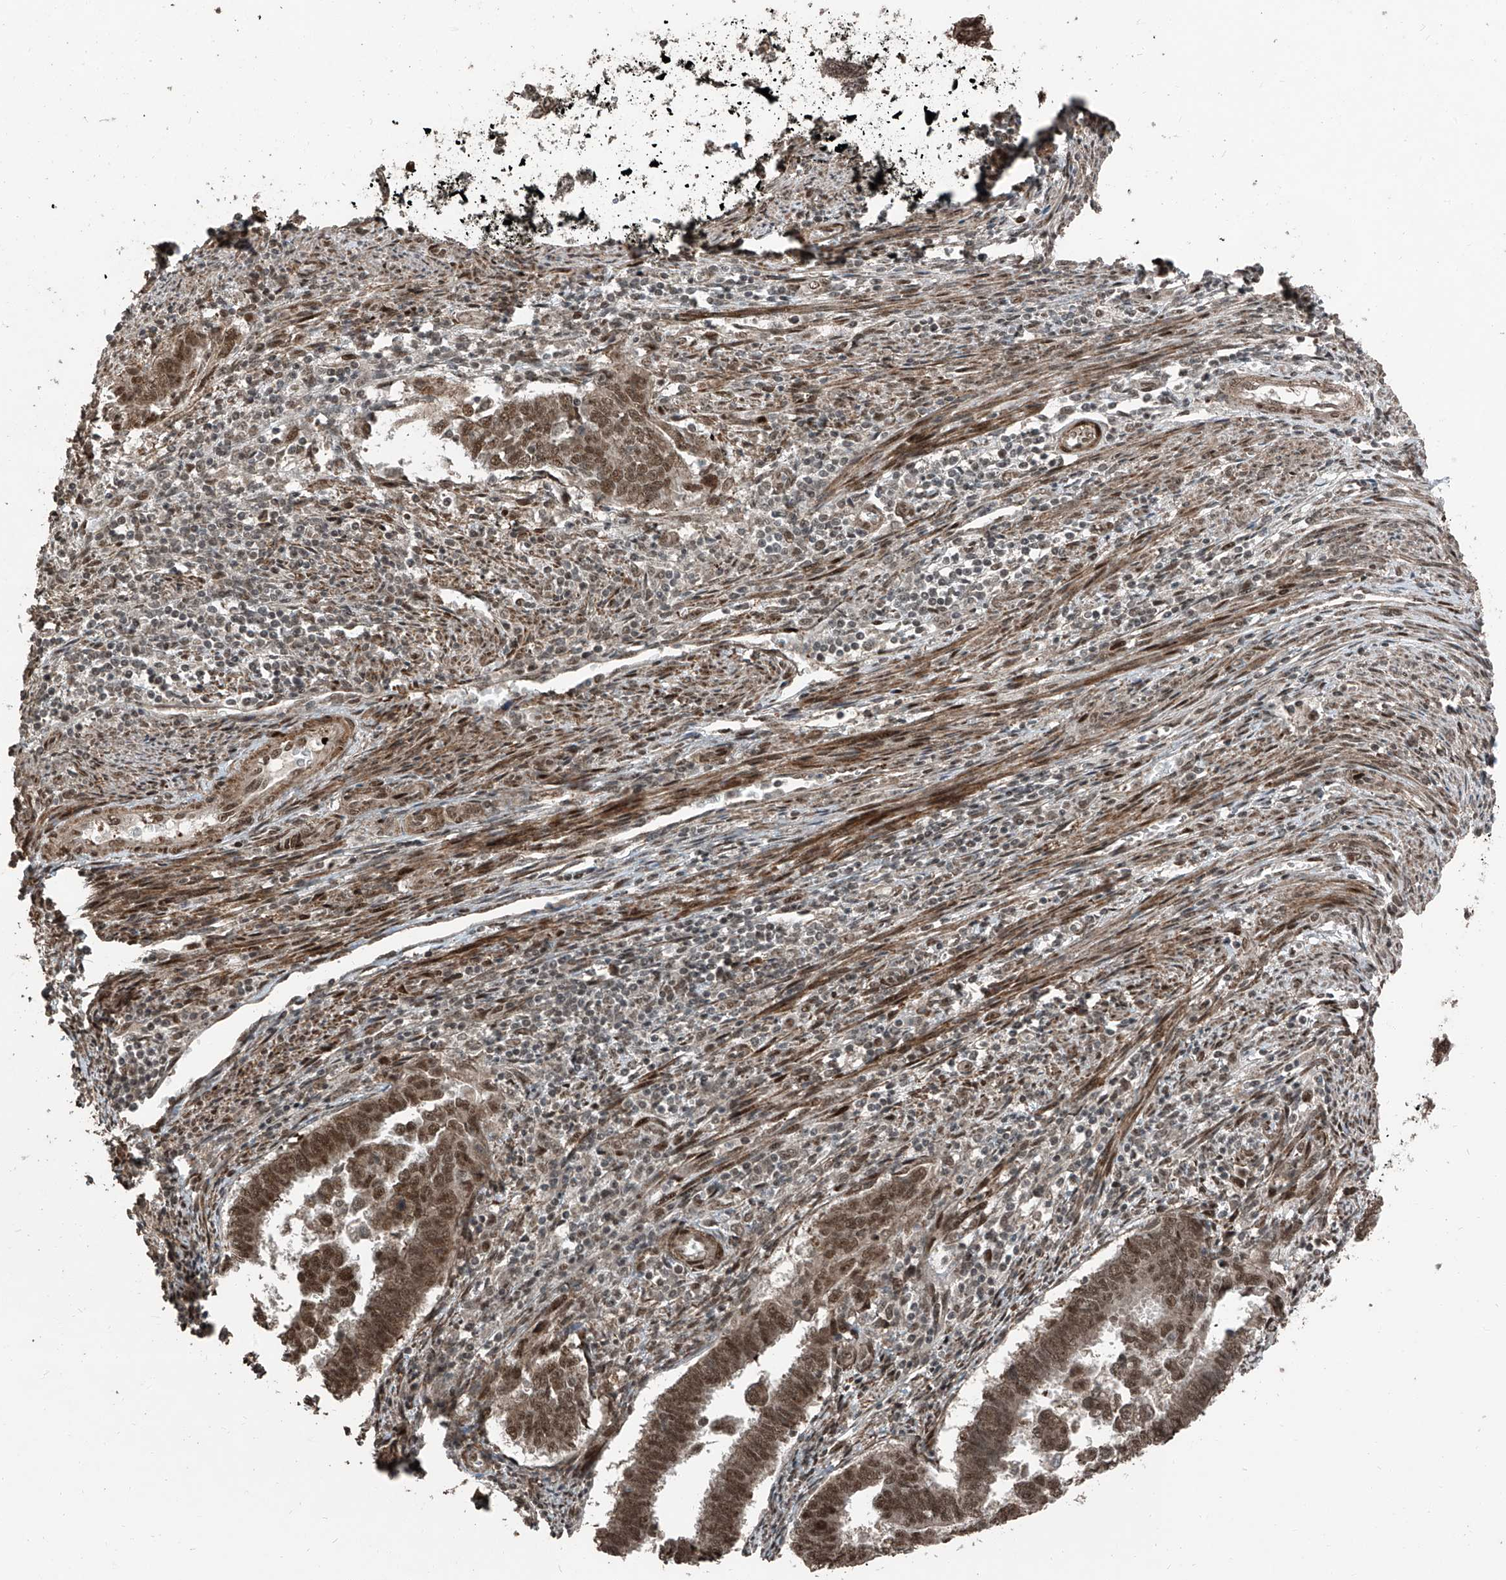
{"staining": {"intensity": "moderate", "quantity": ">75%", "location": "cytoplasmic/membranous,nuclear"}, "tissue": "endometrial cancer", "cell_type": "Tumor cells", "image_type": "cancer", "snomed": [{"axis": "morphology", "description": "Adenocarcinoma, NOS"}, {"axis": "topography", "description": "Endometrium"}], "caption": "The micrograph exhibits immunohistochemical staining of endometrial cancer. There is moderate cytoplasmic/membranous and nuclear expression is present in approximately >75% of tumor cells.", "gene": "ZNF570", "patient": {"sex": "female", "age": 75}}